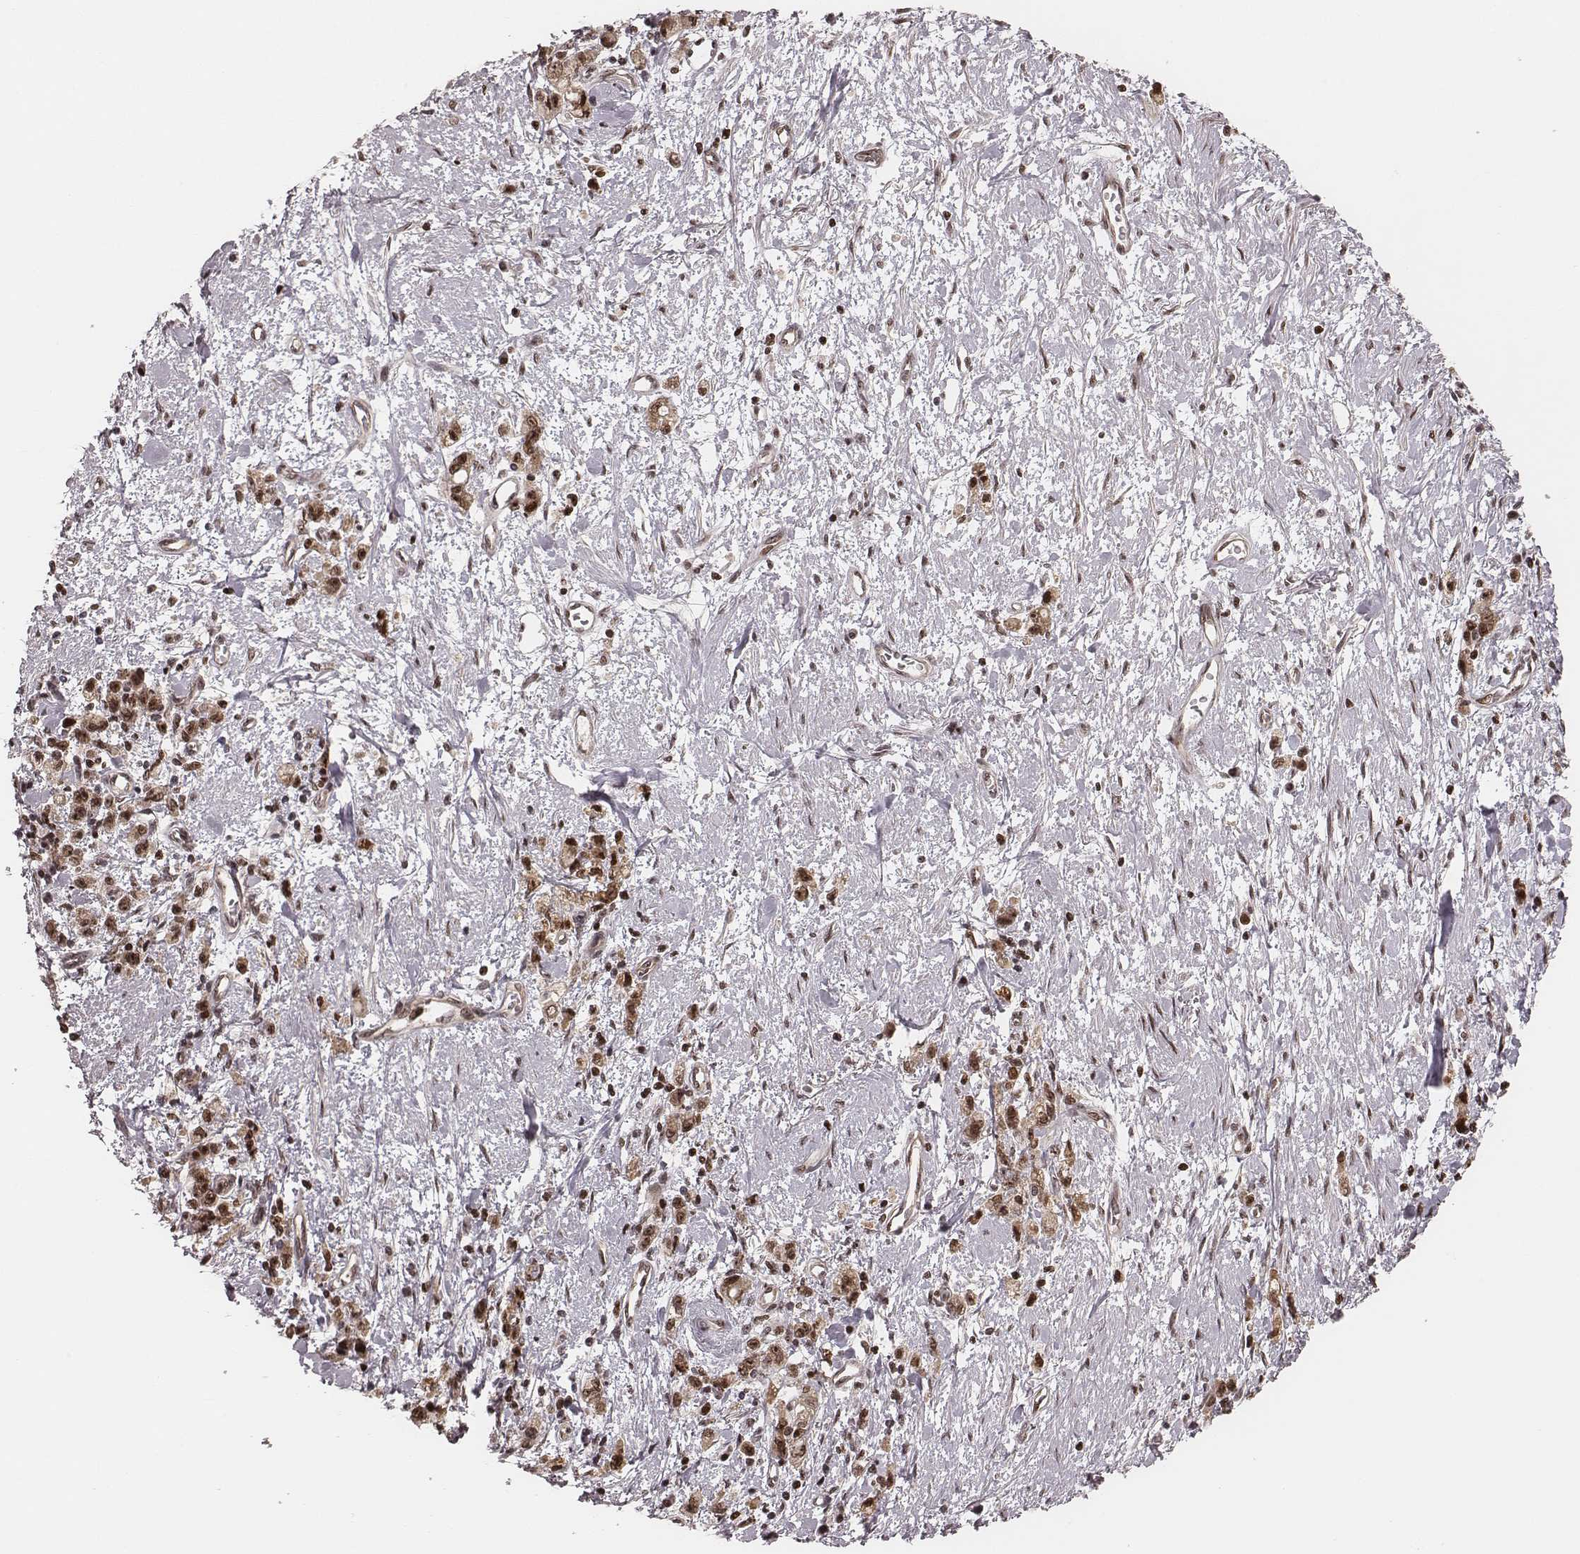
{"staining": {"intensity": "moderate", "quantity": ">75%", "location": "cytoplasmic/membranous,nuclear"}, "tissue": "stomach cancer", "cell_type": "Tumor cells", "image_type": "cancer", "snomed": [{"axis": "morphology", "description": "Adenocarcinoma, NOS"}, {"axis": "topography", "description": "Stomach"}], "caption": "IHC staining of stomach adenocarcinoma, which exhibits medium levels of moderate cytoplasmic/membranous and nuclear staining in approximately >75% of tumor cells indicating moderate cytoplasmic/membranous and nuclear protein staining. The staining was performed using DAB (3,3'-diaminobenzidine) (brown) for protein detection and nuclei were counterstained in hematoxylin (blue).", "gene": "VRK3", "patient": {"sex": "male", "age": 77}}